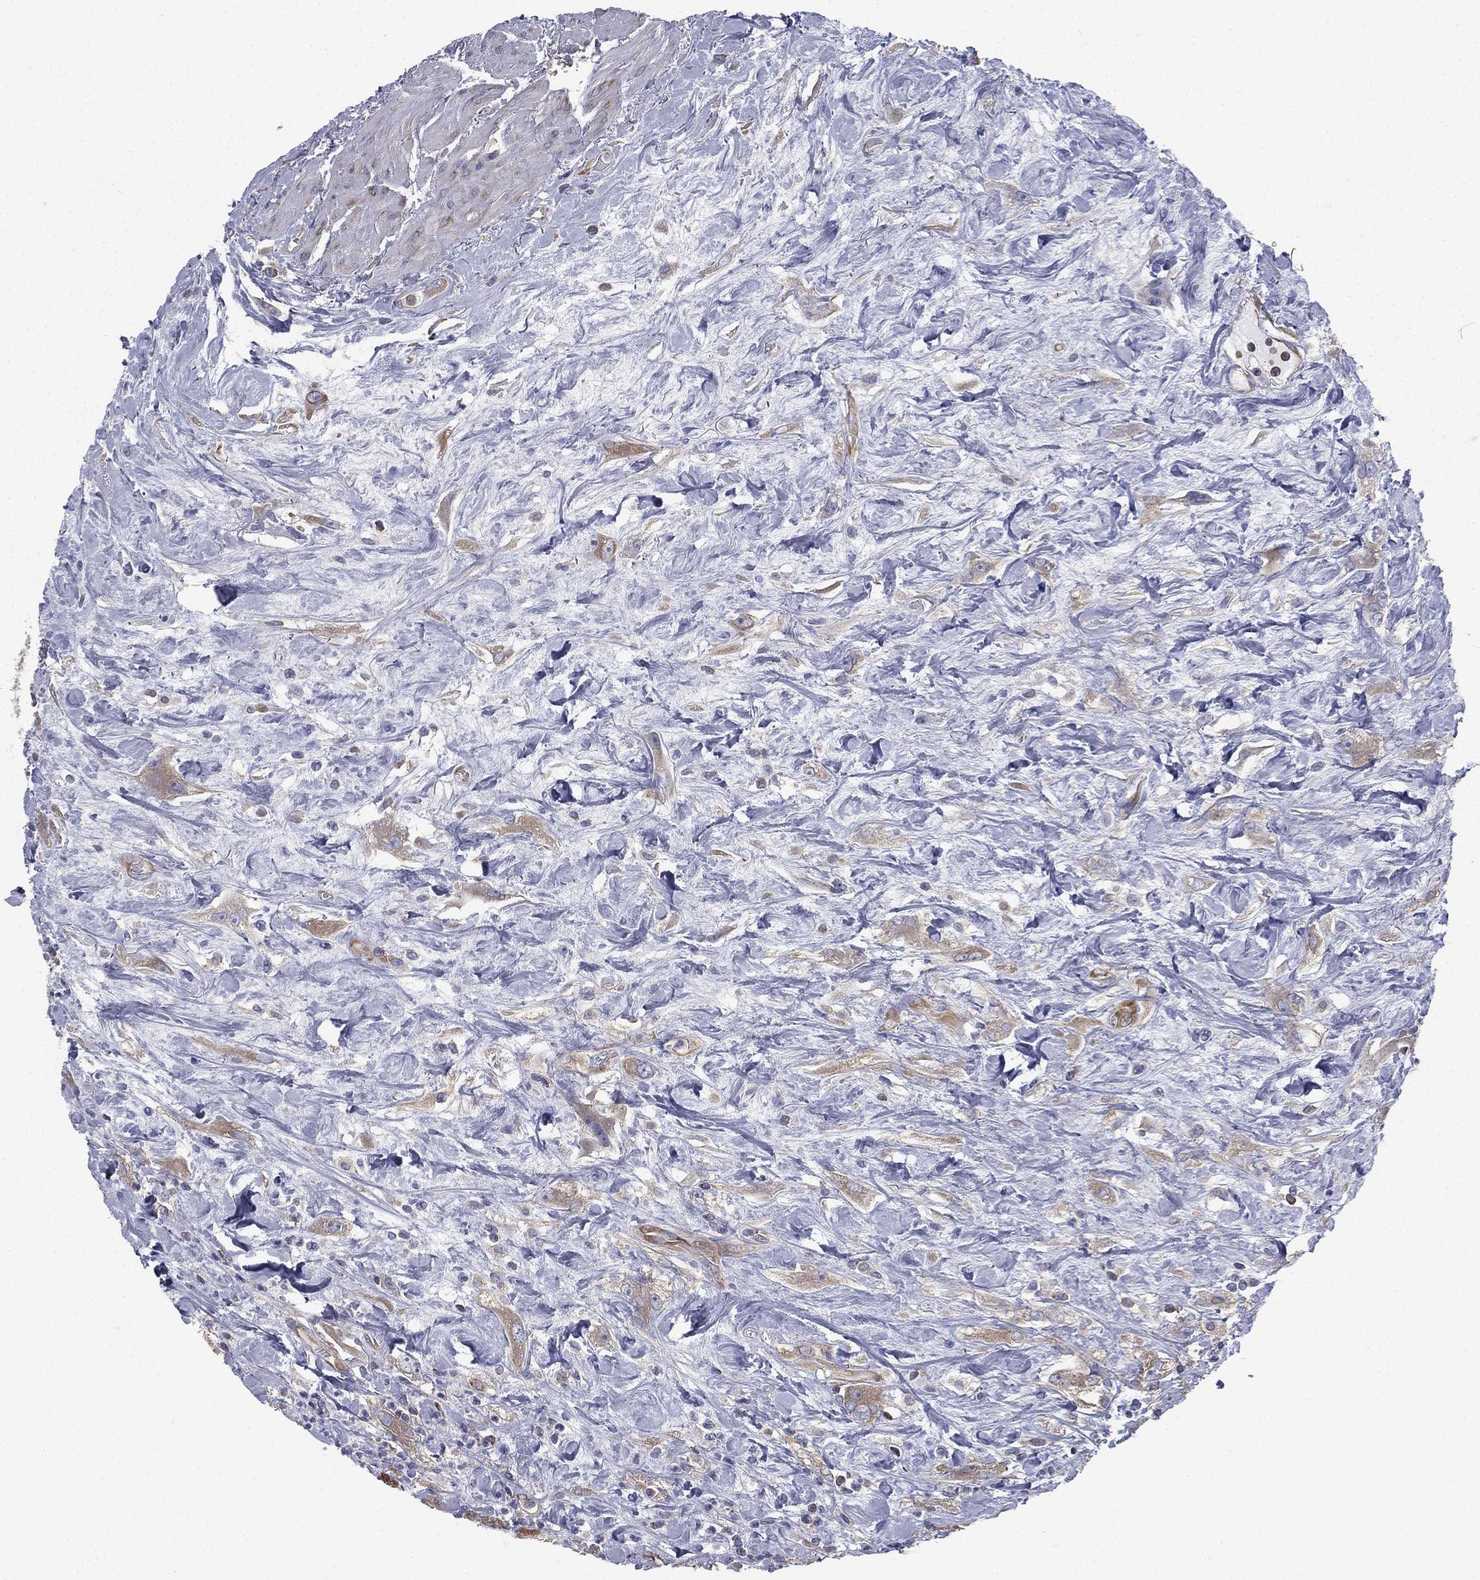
{"staining": {"intensity": "moderate", "quantity": "25%-75%", "location": "cytoplasmic/membranous"}, "tissue": "urothelial cancer", "cell_type": "Tumor cells", "image_type": "cancer", "snomed": [{"axis": "morphology", "description": "Urothelial carcinoma, High grade"}, {"axis": "topography", "description": "Urinary bladder"}], "caption": "Urothelial carcinoma (high-grade) stained with a protein marker demonstrates moderate staining in tumor cells.", "gene": "FARSA", "patient": {"sex": "male", "age": 79}}